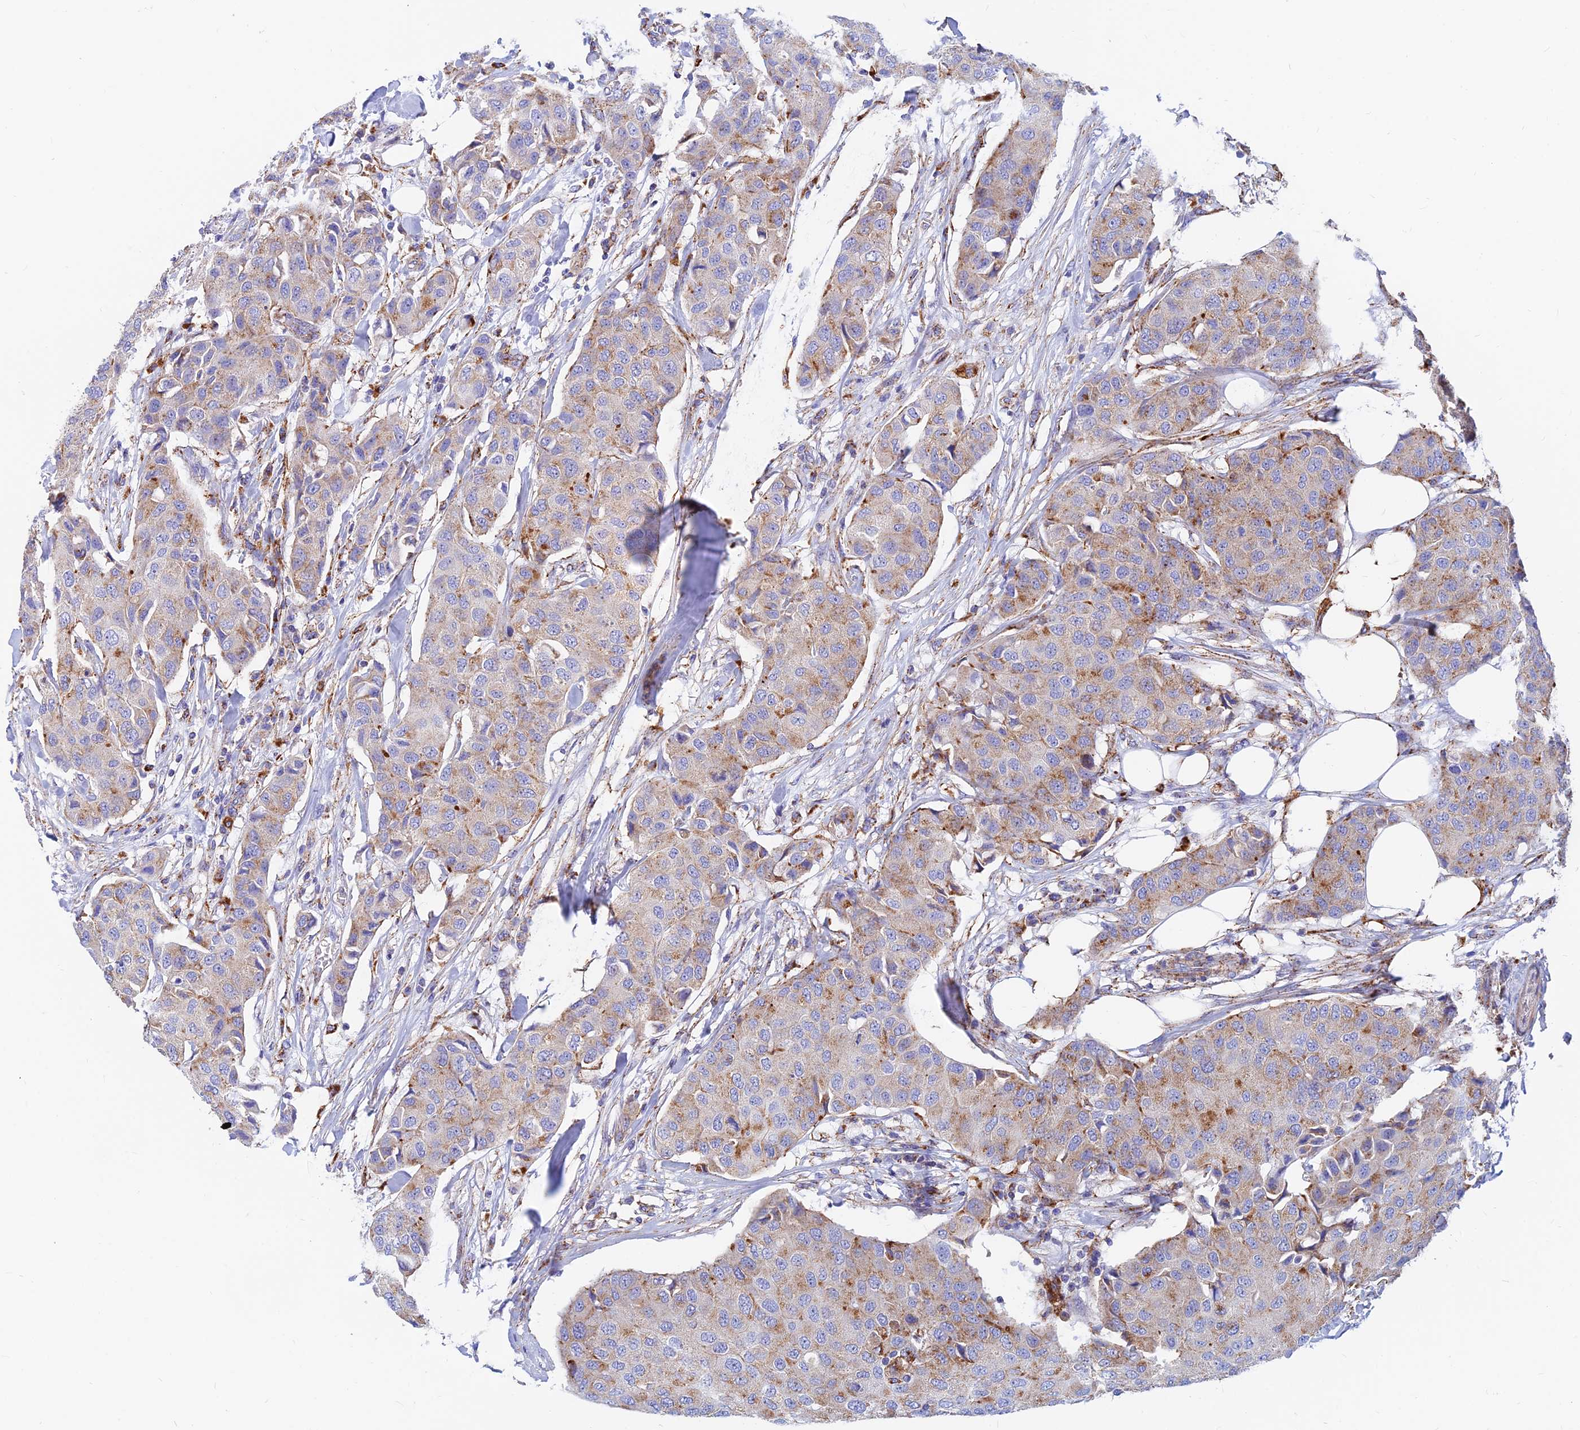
{"staining": {"intensity": "weak", "quantity": "25%-75%", "location": "cytoplasmic/membranous"}, "tissue": "breast cancer", "cell_type": "Tumor cells", "image_type": "cancer", "snomed": [{"axis": "morphology", "description": "Duct carcinoma"}, {"axis": "topography", "description": "Breast"}], "caption": "Tumor cells show low levels of weak cytoplasmic/membranous positivity in about 25%-75% of cells in breast cancer (intraductal carcinoma). The staining is performed using DAB (3,3'-diaminobenzidine) brown chromogen to label protein expression. The nuclei are counter-stained blue using hematoxylin.", "gene": "SPNS1", "patient": {"sex": "female", "age": 80}}